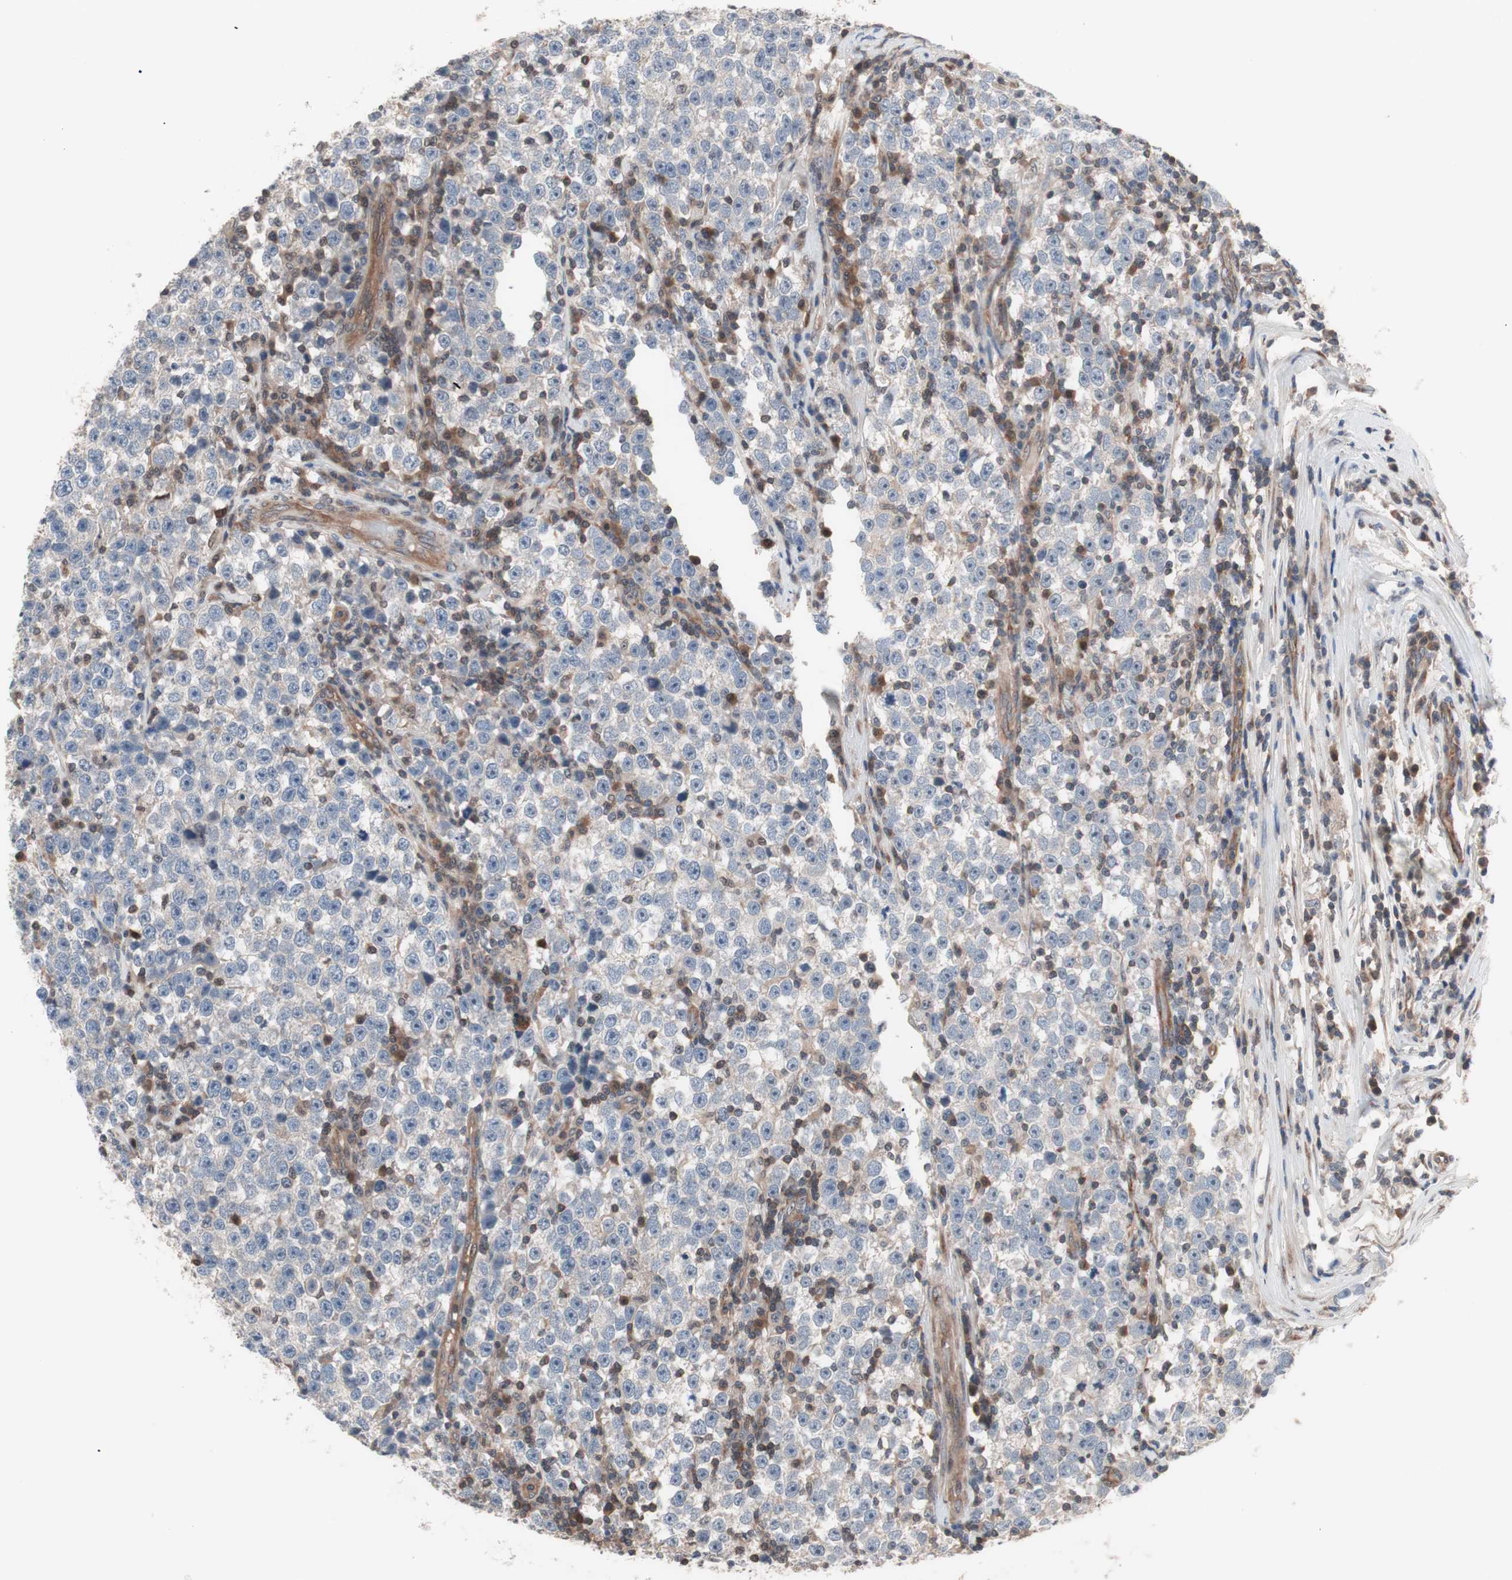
{"staining": {"intensity": "negative", "quantity": "none", "location": "none"}, "tissue": "testis cancer", "cell_type": "Tumor cells", "image_type": "cancer", "snomed": [{"axis": "morphology", "description": "Seminoma, NOS"}, {"axis": "topography", "description": "Testis"}], "caption": "High power microscopy image of an immunohistochemistry (IHC) histopathology image of testis cancer, revealing no significant staining in tumor cells. (Immunohistochemistry (ihc), brightfield microscopy, high magnification).", "gene": "IRS1", "patient": {"sex": "male", "age": 43}}